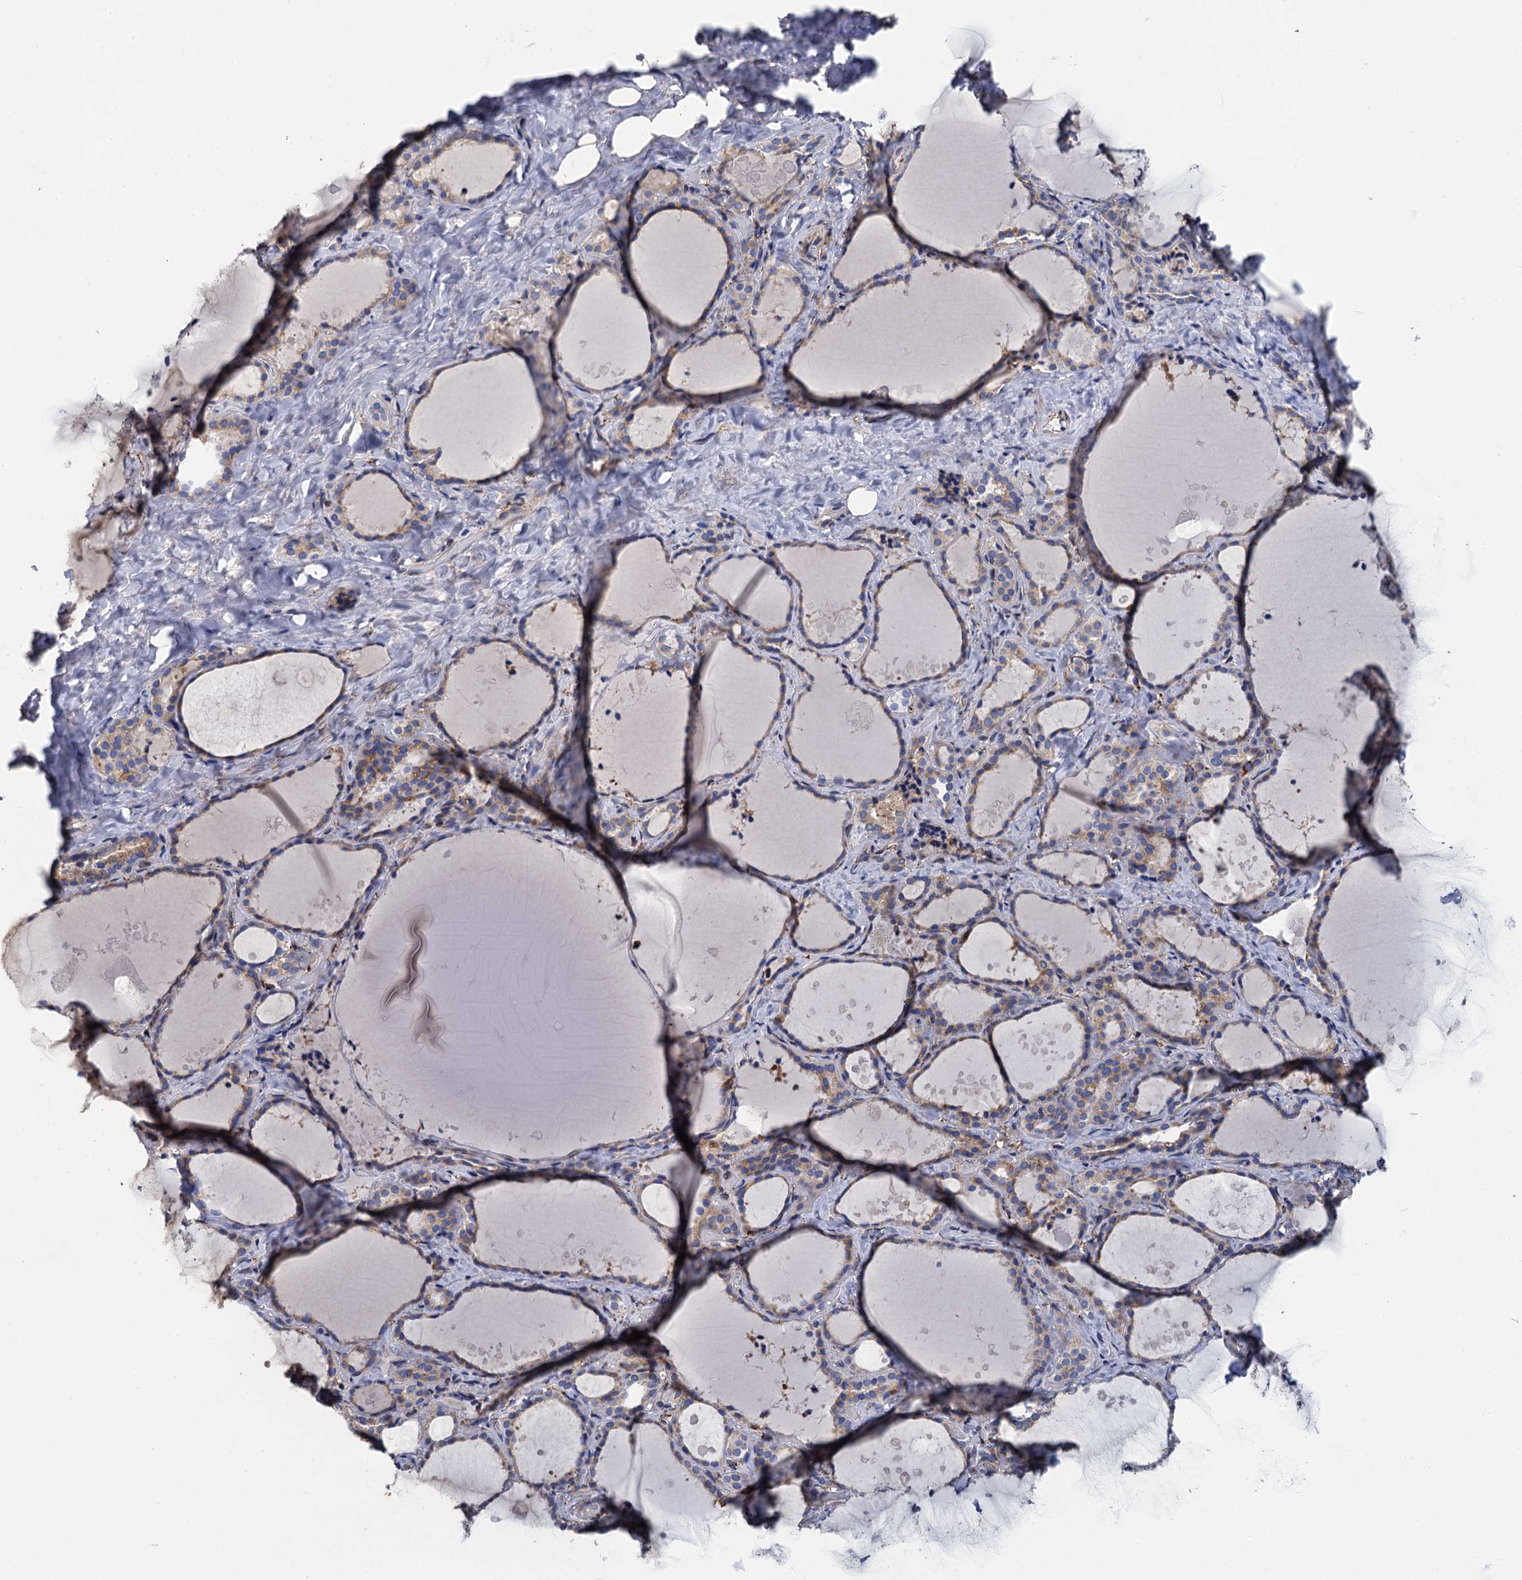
{"staining": {"intensity": "weak", "quantity": "25%-75%", "location": "cytoplasmic/membranous"}, "tissue": "thyroid gland", "cell_type": "Glandular cells", "image_type": "normal", "snomed": [{"axis": "morphology", "description": "Normal tissue, NOS"}, {"axis": "topography", "description": "Thyroid gland"}], "caption": "Glandular cells display weak cytoplasmic/membranous positivity in approximately 25%-75% of cells in normal thyroid gland.", "gene": "POGLUT3", "patient": {"sex": "female", "age": 44}}